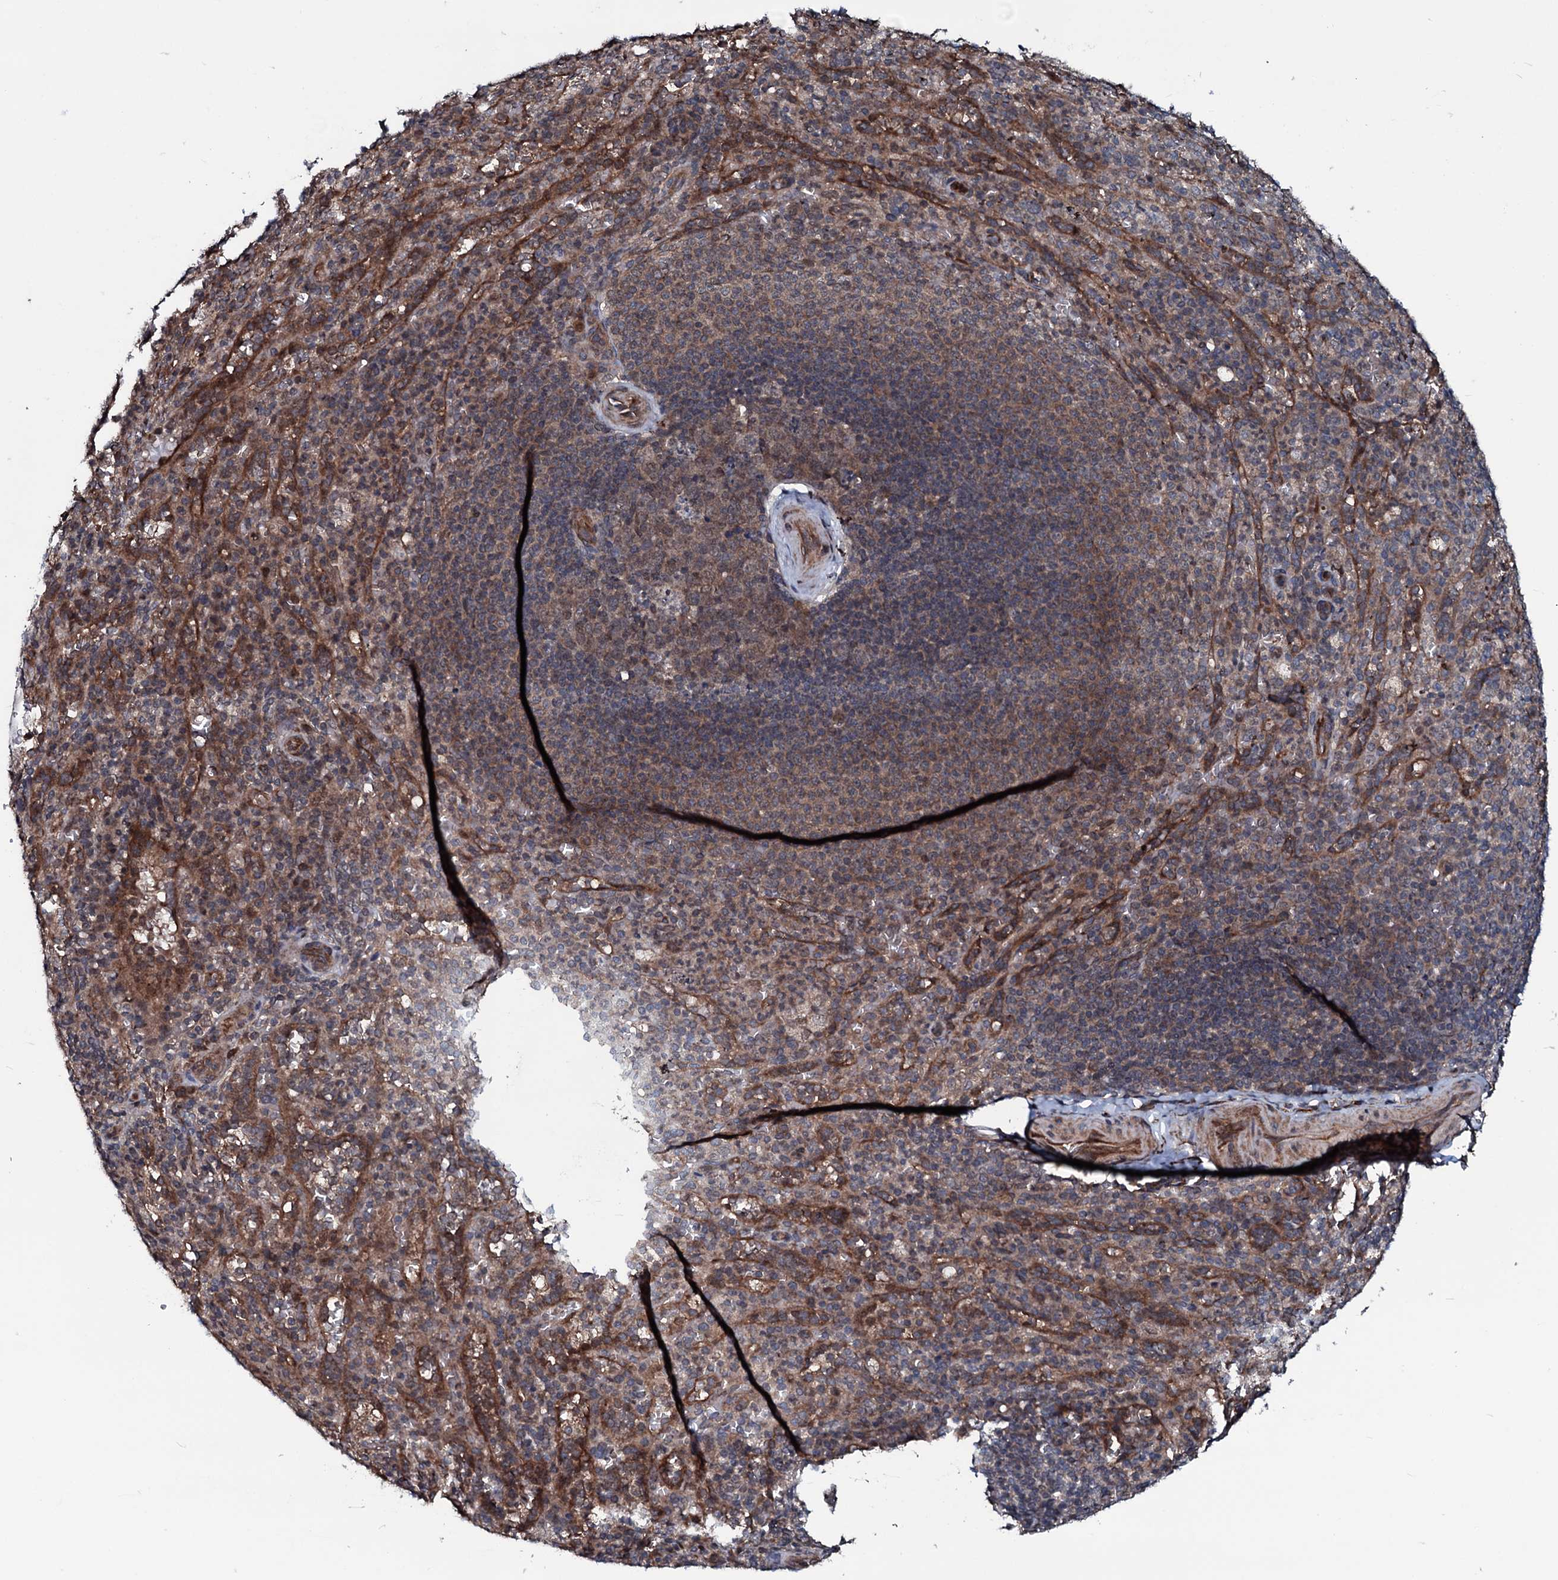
{"staining": {"intensity": "weak", "quantity": "<25%", "location": "cytoplasmic/membranous"}, "tissue": "spleen", "cell_type": "Cells in red pulp", "image_type": "normal", "snomed": [{"axis": "morphology", "description": "Normal tissue, NOS"}, {"axis": "topography", "description": "Spleen"}], "caption": "An immunohistochemistry (IHC) photomicrograph of normal spleen is shown. There is no staining in cells in red pulp of spleen. (DAB immunohistochemistry (IHC), high magnification).", "gene": "OGFOD2", "patient": {"sex": "female", "age": 21}}